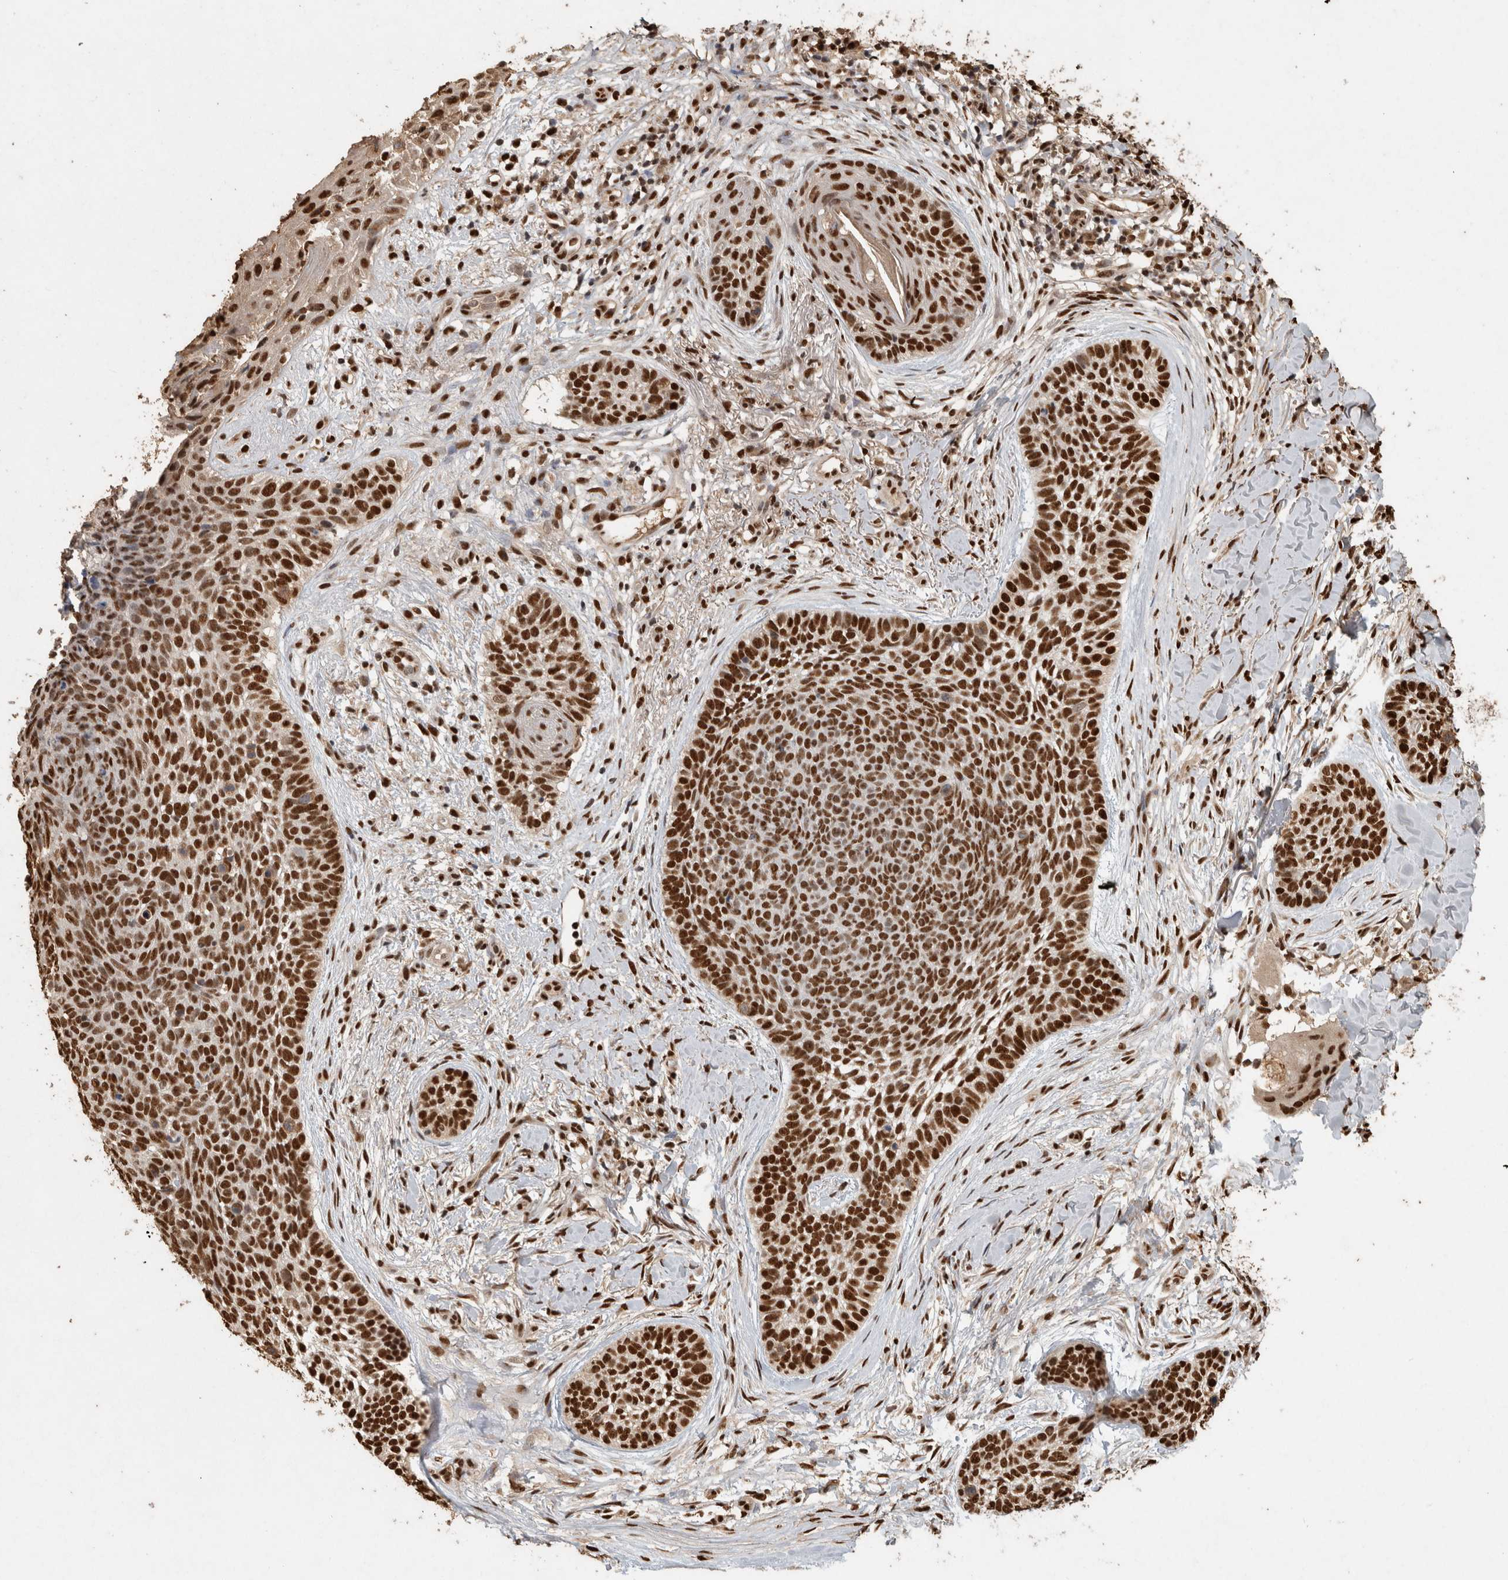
{"staining": {"intensity": "strong", "quantity": ">75%", "location": "nuclear"}, "tissue": "skin cancer", "cell_type": "Tumor cells", "image_type": "cancer", "snomed": [{"axis": "morphology", "description": "Normal tissue, NOS"}, {"axis": "morphology", "description": "Basal cell carcinoma"}, {"axis": "topography", "description": "Skin"}], "caption": "The micrograph exhibits a brown stain indicating the presence of a protein in the nuclear of tumor cells in skin cancer (basal cell carcinoma). The protein is stained brown, and the nuclei are stained in blue (DAB IHC with brightfield microscopy, high magnification).", "gene": "RAD50", "patient": {"sex": "male", "age": 67}}